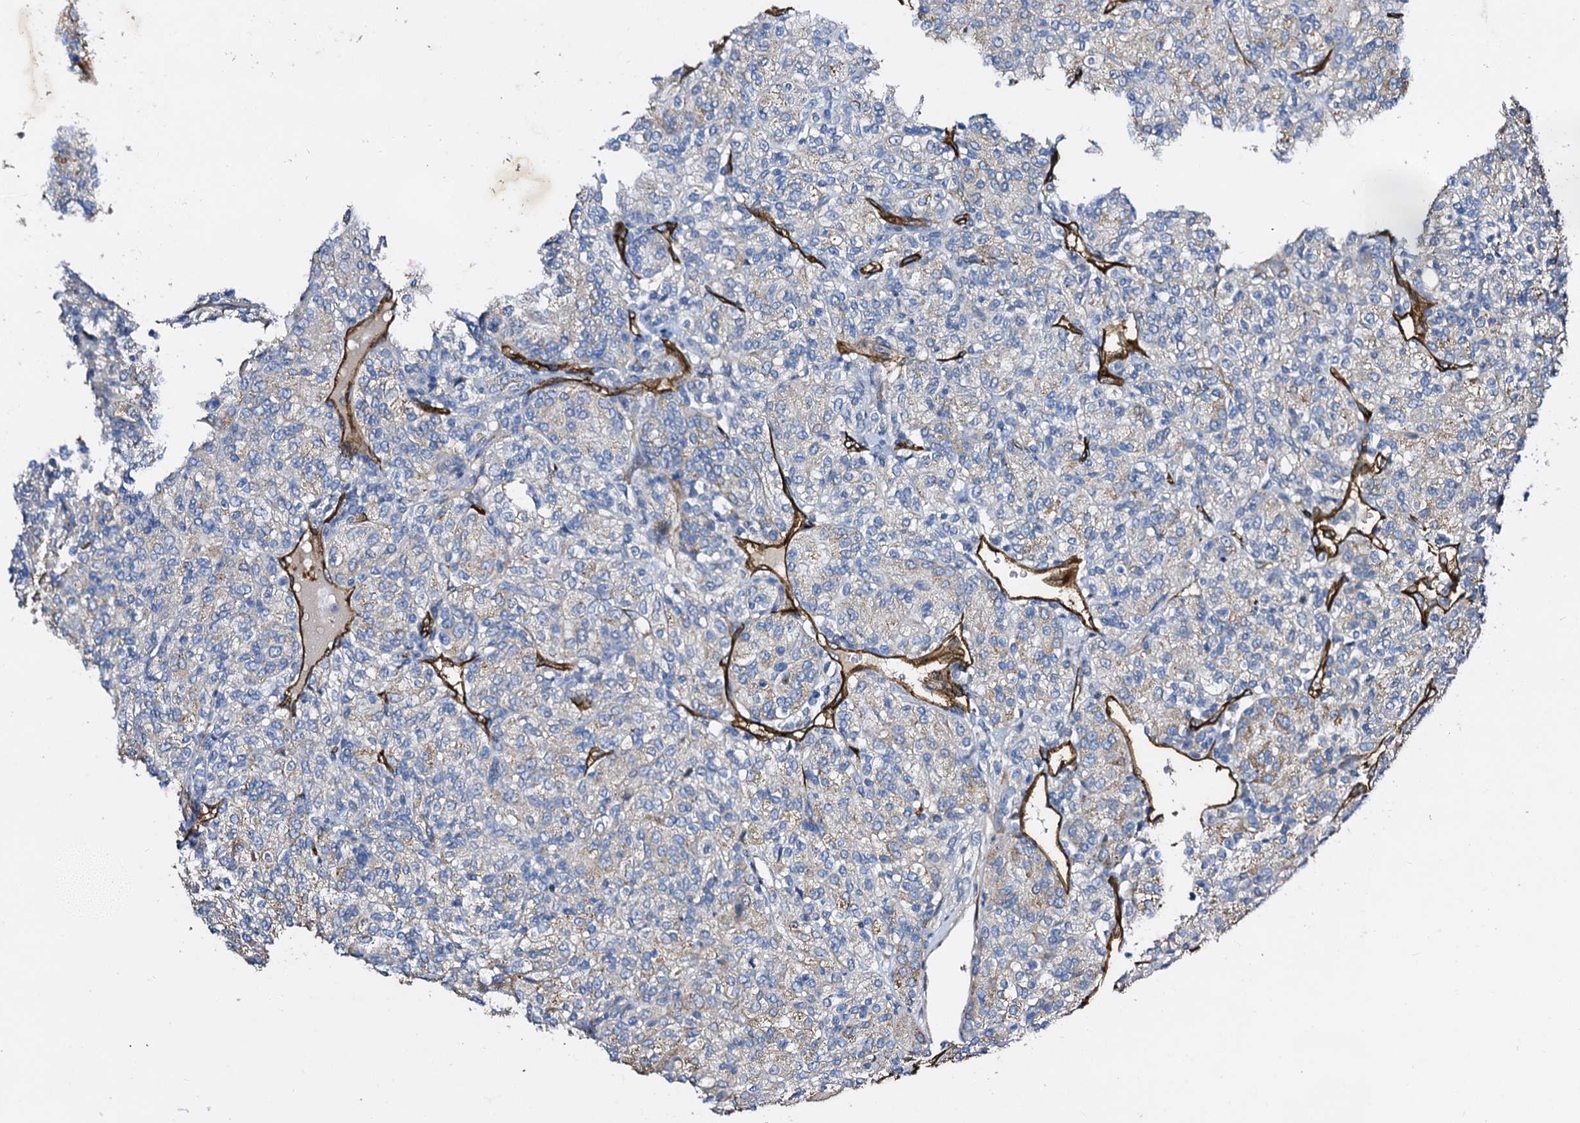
{"staining": {"intensity": "weak", "quantity": "25%-75%", "location": "cytoplasmic/membranous"}, "tissue": "renal cancer", "cell_type": "Tumor cells", "image_type": "cancer", "snomed": [{"axis": "morphology", "description": "Adenocarcinoma, NOS"}, {"axis": "topography", "description": "Kidney"}], "caption": "Approximately 25%-75% of tumor cells in human adenocarcinoma (renal) display weak cytoplasmic/membranous protein positivity as visualized by brown immunohistochemical staining.", "gene": "DBX1", "patient": {"sex": "male", "age": 77}}